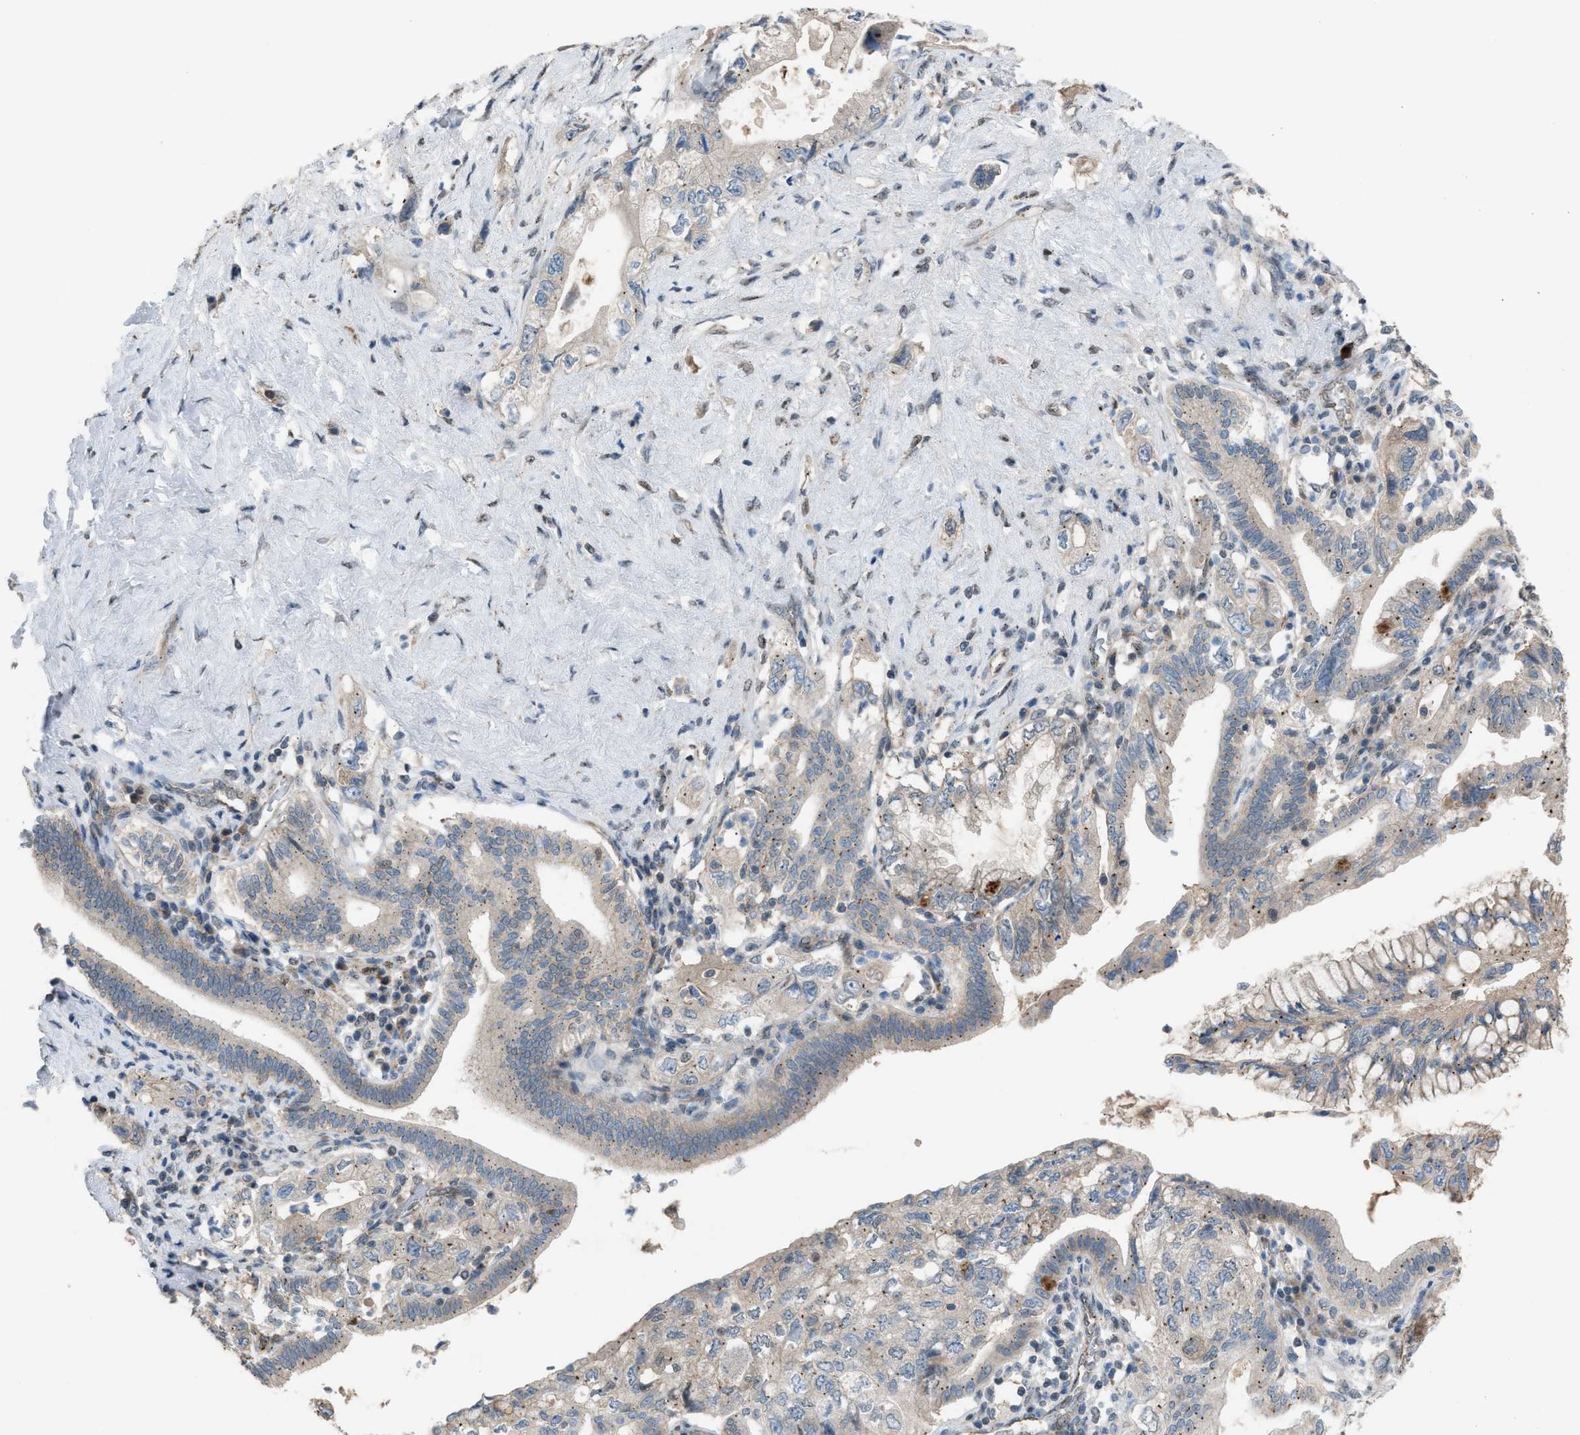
{"staining": {"intensity": "moderate", "quantity": "<25%", "location": "cytoplasmic/membranous"}, "tissue": "pancreatic cancer", "cell_type": "Tumor cells", "image_type": "cancer", "snomed": [{"axis": "morphology", "description": "Adenocarcinoma, NOS"}, {"axis": "topography", "description": "Pancreas"}], "caption": "The image exhibits immunohistochemical staining of pancreatic adenocarcinoma. There is moderate cytoplasmic/membranous staining is seen in approximately <25% of tumor cells.", "gene": "CRTC1", "patient": {"sex": "female", "age": 73}}